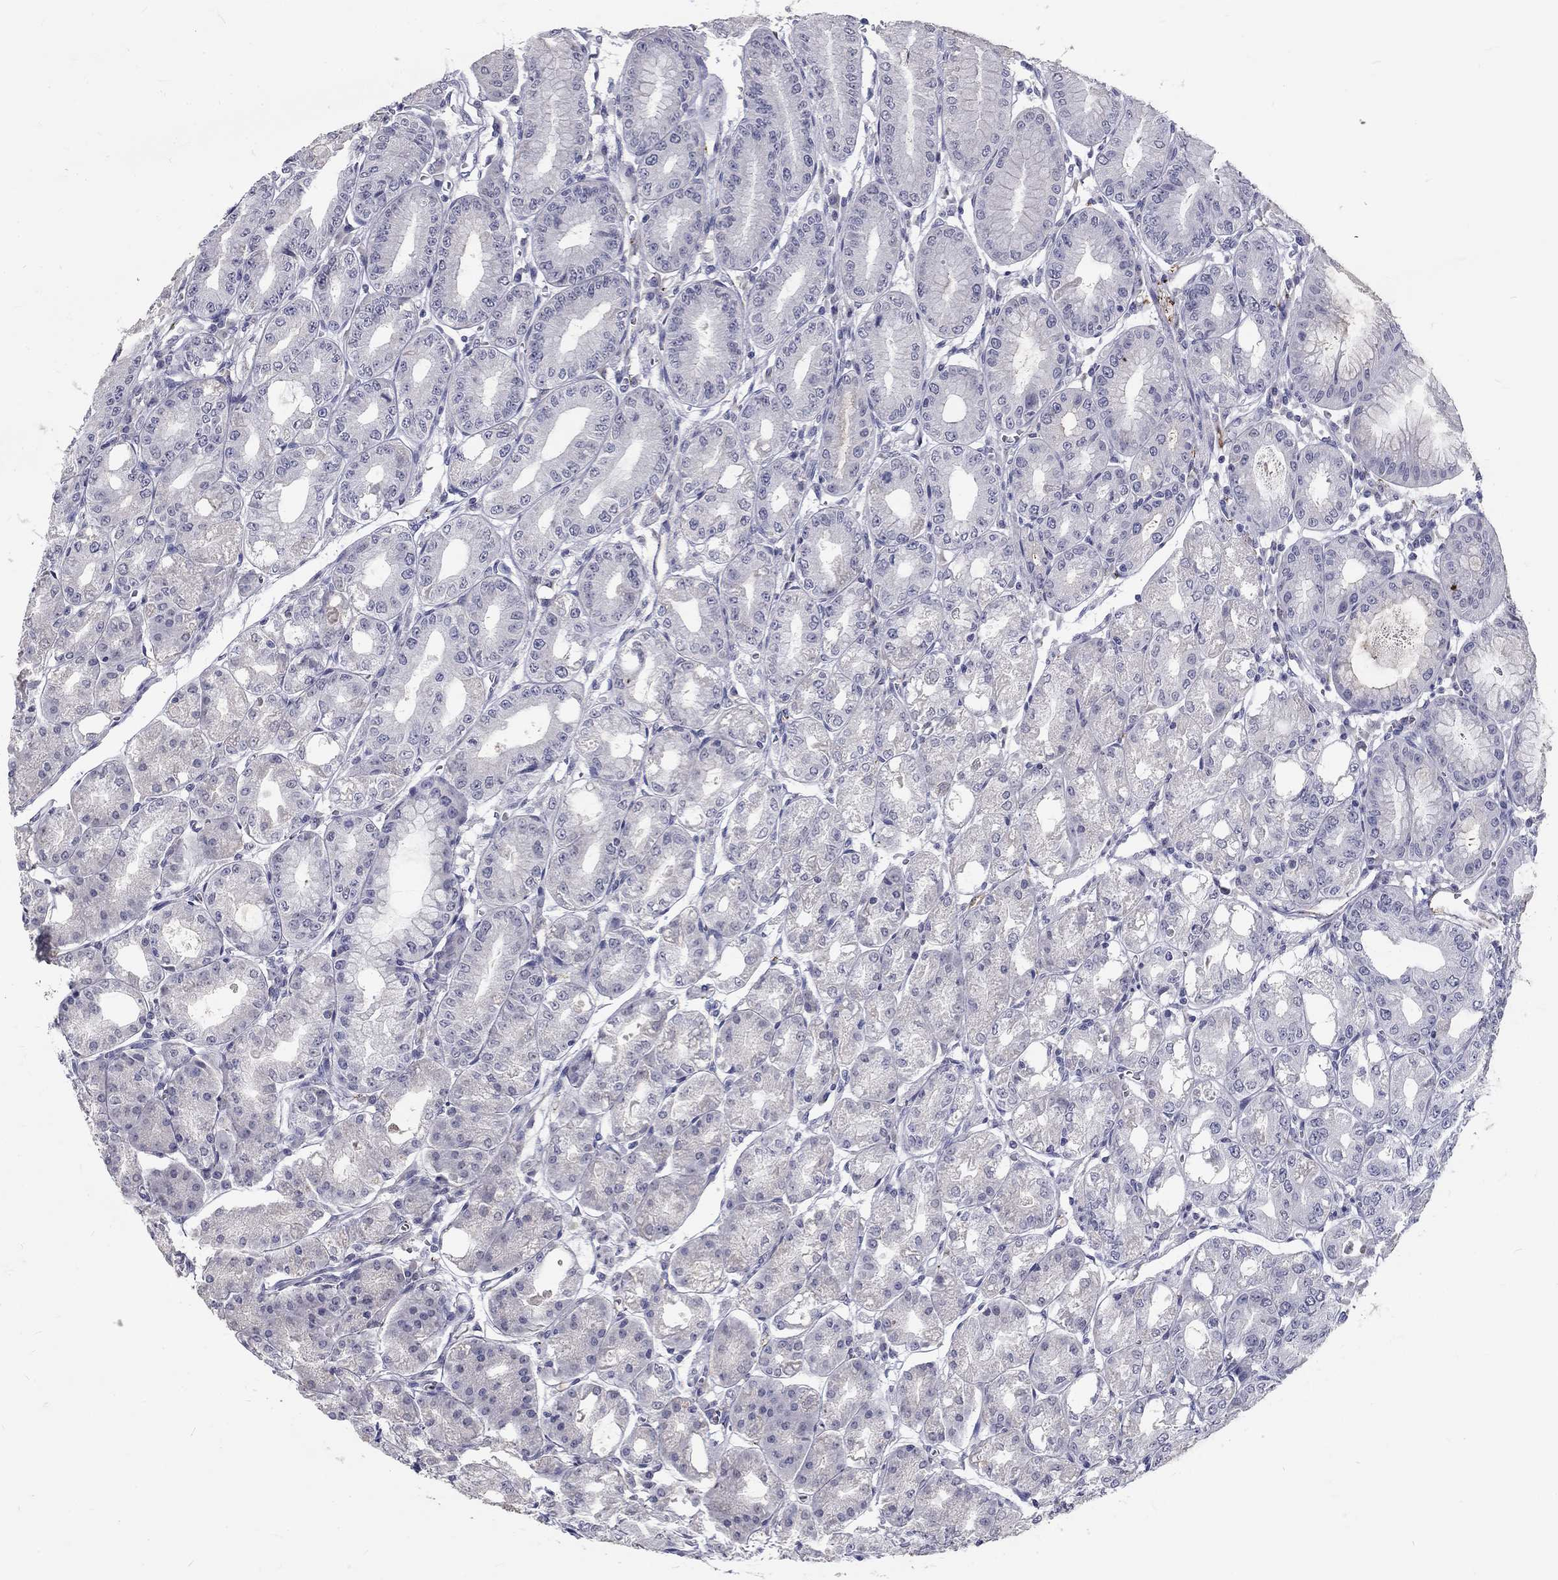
{"staining": {"intensity": "negative", "quantity": "none", "location": "none"}, "tissue": "stomach", "cell_type": "Glandular cells", "image_type": "normal", "snomed": [{"axis": "morphology", "description": "Normal tissue, NOS"}, {"axis": "topography", "description": "Stomach, lower"}], "caption": "Immunohistochemistry photomicrograph of normal stomach stained for a protein (brown), which demonstrates no staining in glandular cells. (IHC, brightfield microscopy, high magnification).", "gene": "NOS1", "patient": {"sex": "male", "age": 71}}